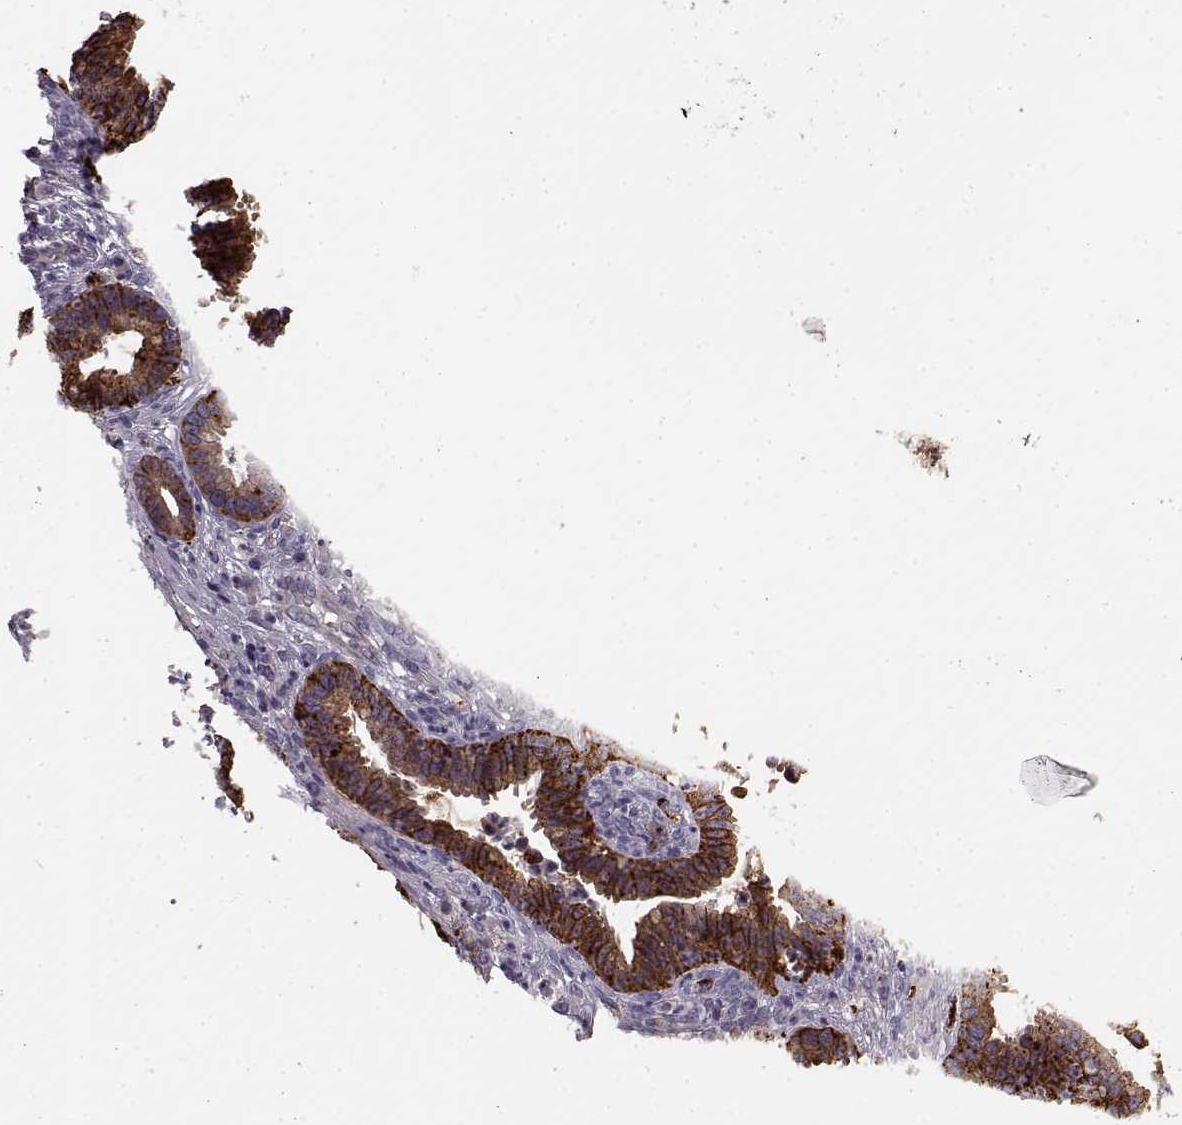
{"staining": {"intensity": "moderate", "quantity": ">75%", "location": "cytoplasmic/membranous"}, "tissue": "cervical cancer", "cell_type": "Tumor cells", "image_type": "cancer", "snomed": [{"axis": "morphology", "description": "Adenocarcinoma, NOS"}, {"axis": "topography", "description": "Cervix"}], "caption": "Immunohistochemical staining of adenocarcinoma (cervical) demonstrates medium levels of moderate cytoplasmic/membranous positivity in approximately >75% of tumor cells. (brown staining indicates protein expression, while blue staining denotes nuclei).", "gene": "CCNF", "patient": {"sex": "female", "age": 45}}